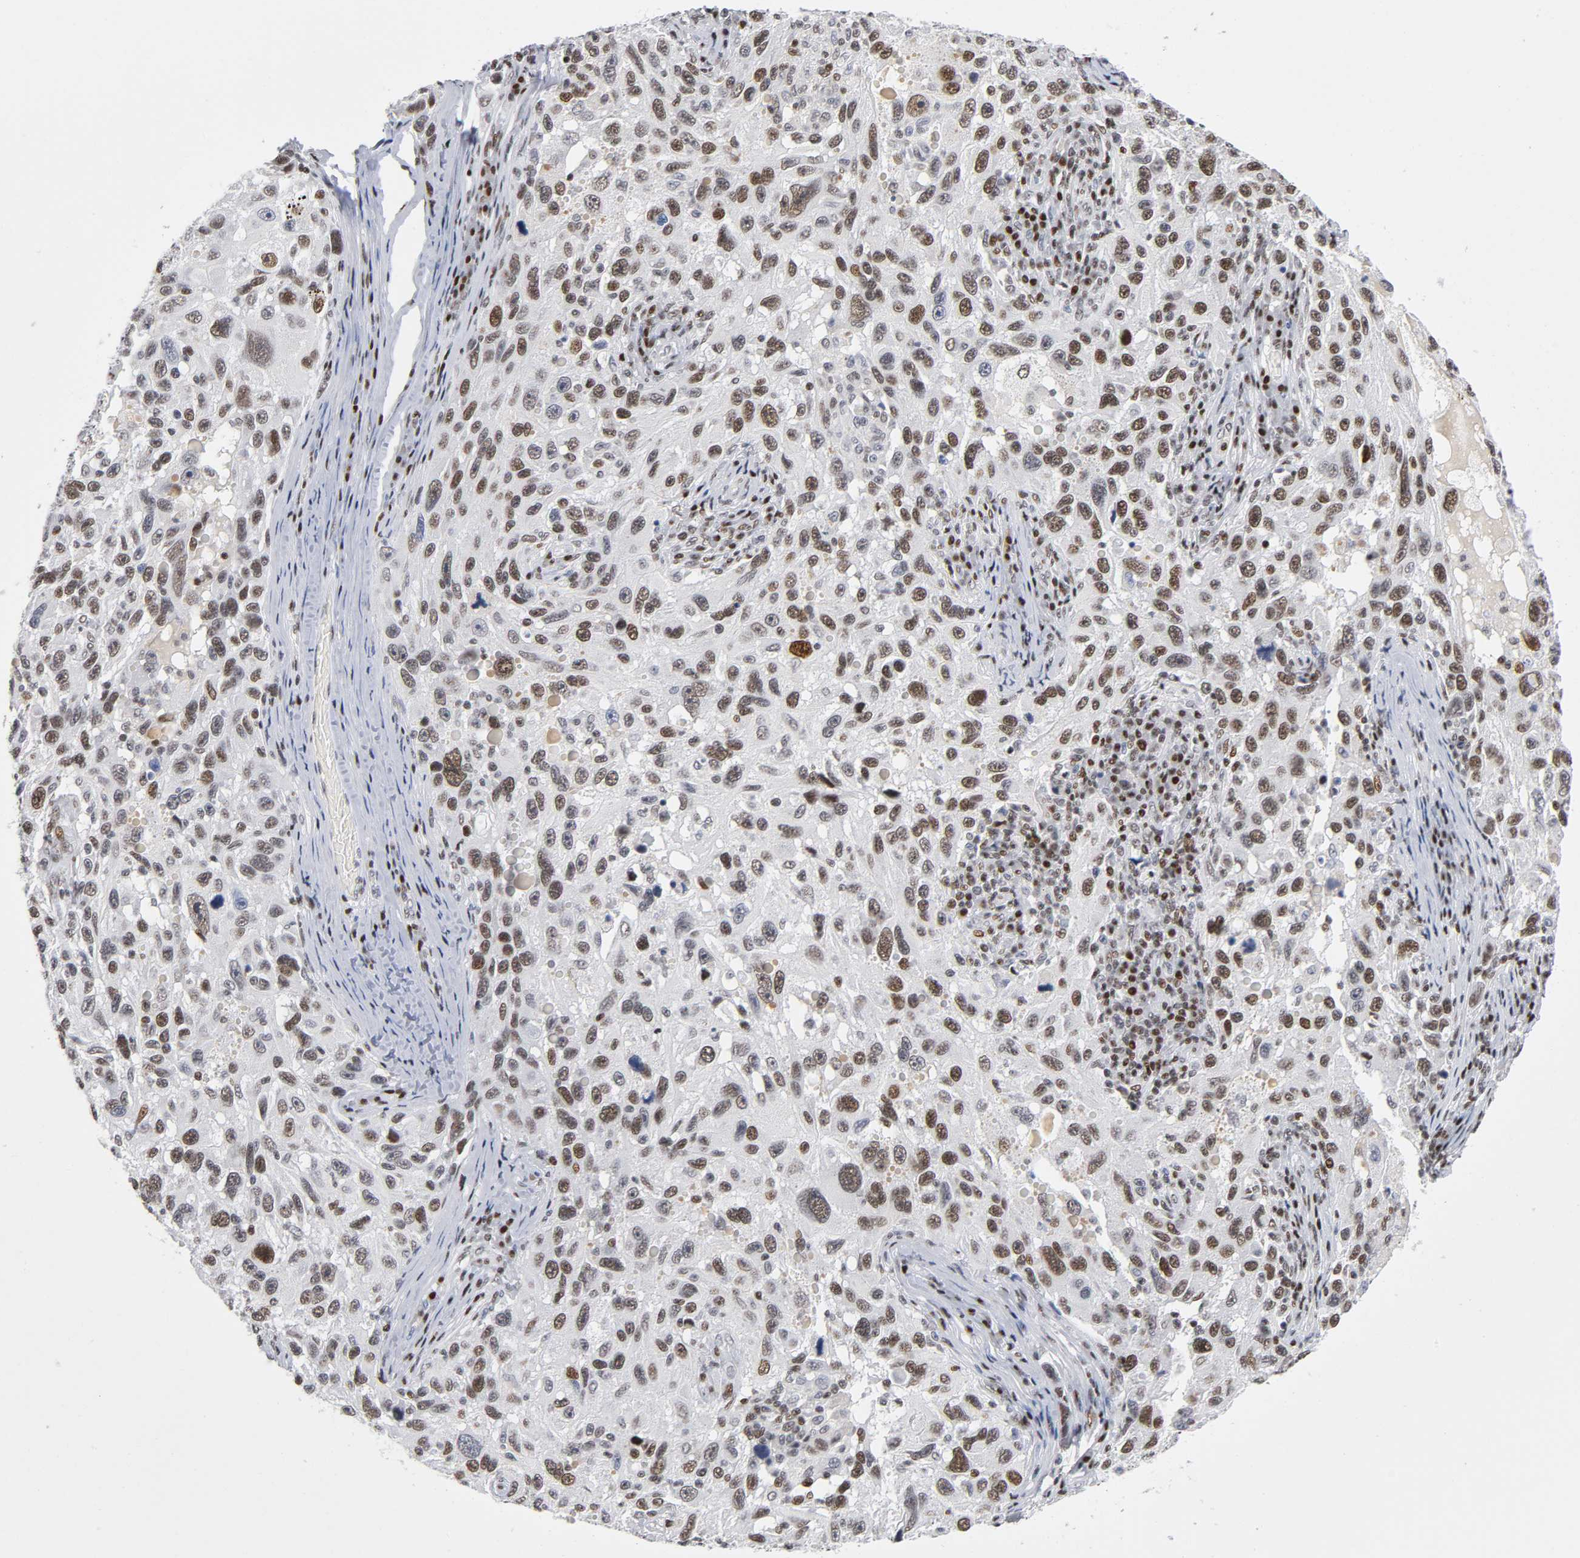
{"staining": {"intensity": "strong", "quantity": ">75%", "location": "nuclear"}, "tissue": "melanoma", "cell_type": "Tumor cells", "image_type": "cancer", "snomed": [{"axis": "morphology", "description": "Malignant melanoma, NOS"}, {"axis": "topography", "description": "Skin"}], "caption": "The histopathology image exhibits a brown stain indicating the presence of a protein in the nuclear of tumor cells in melanoma.", "gene": "SP3", "patient": {"sex": "male", "age": 53}}